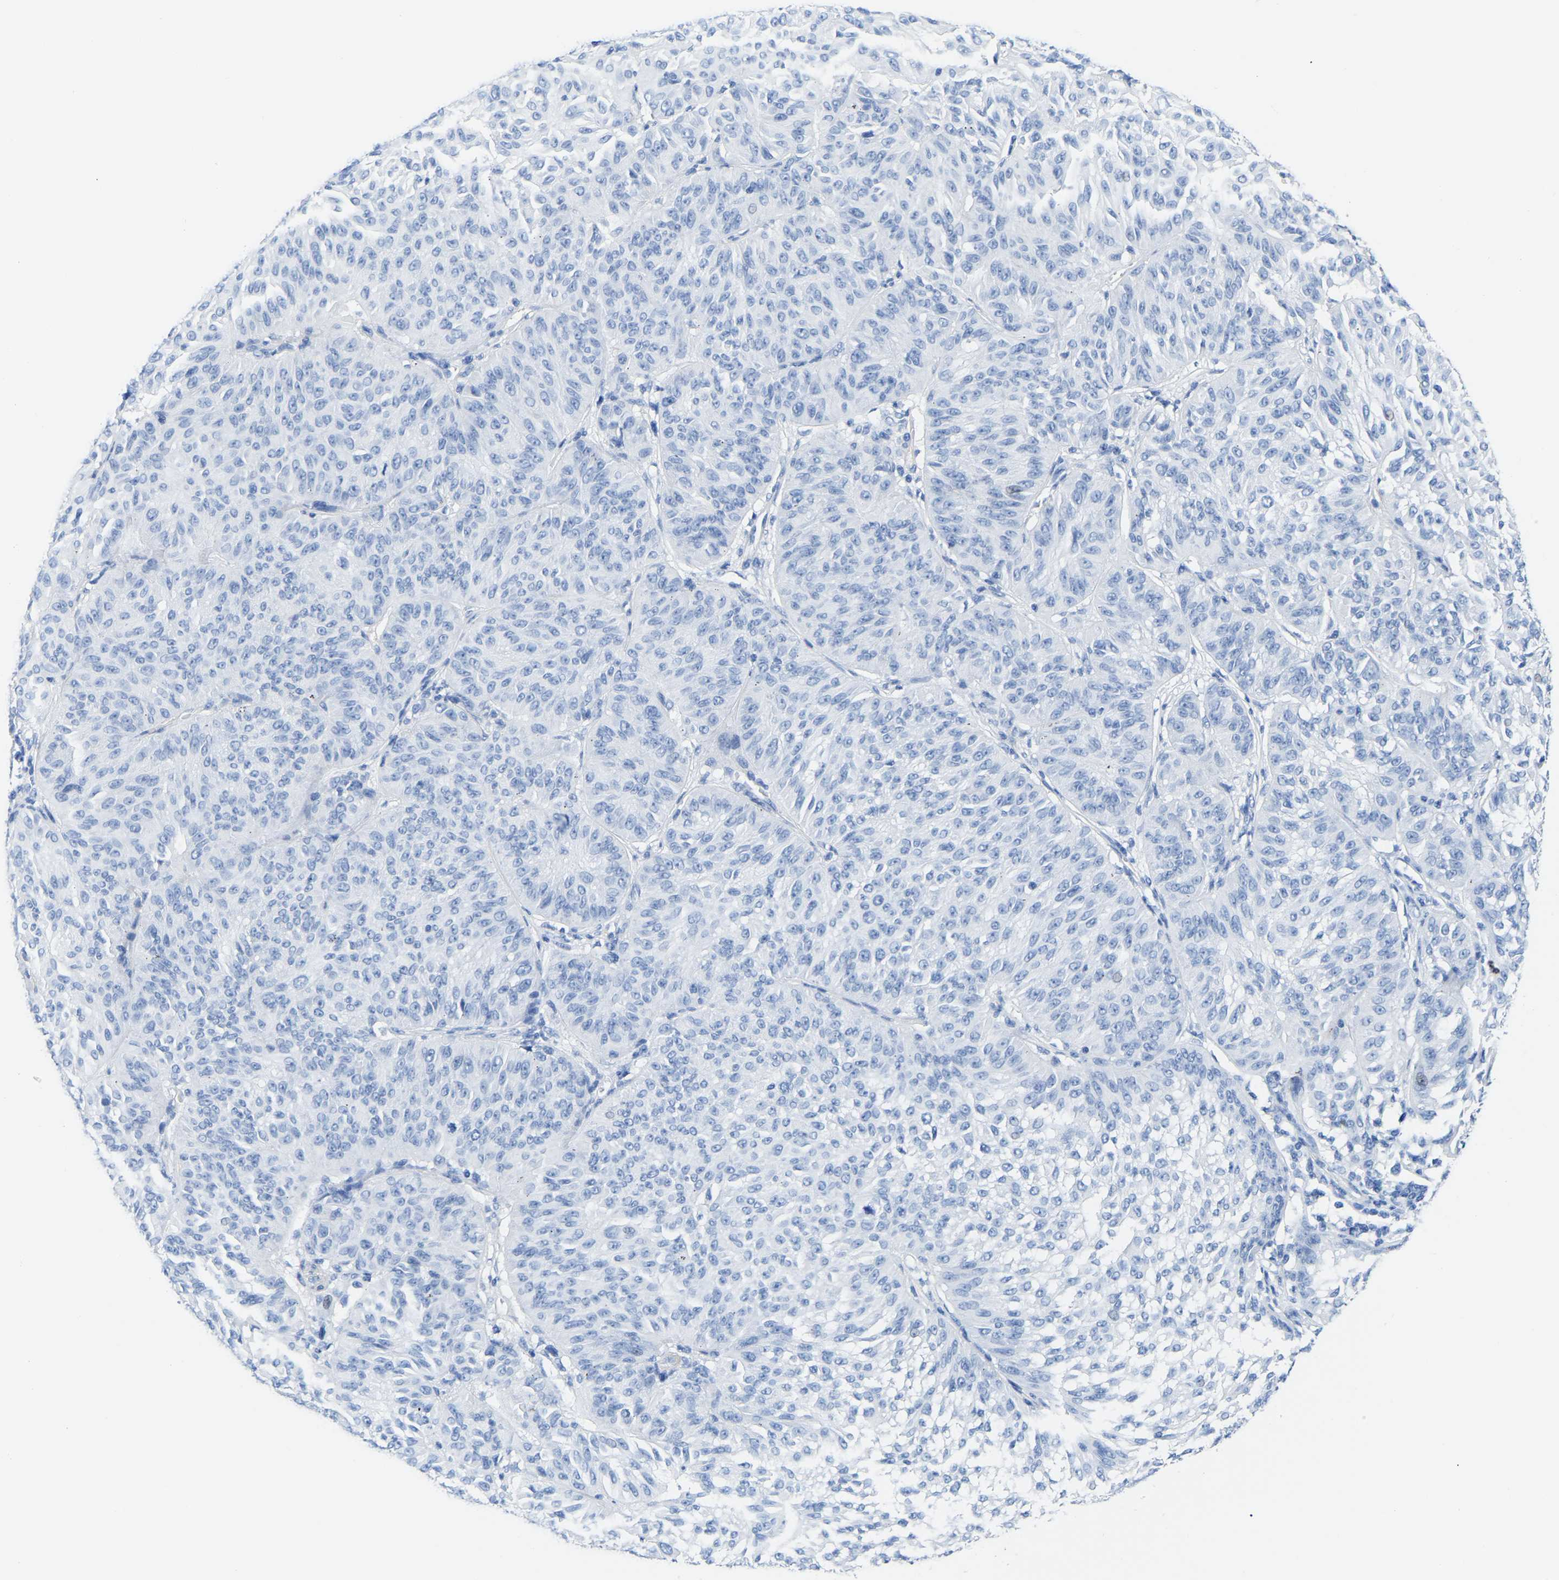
{"staining": {"intensity": "negative", "quantity": "none", "location": "none"}, "tissue": "melanoma", "cell_type": "Tumor cells", "image_type": "cancer", "snomed": [{"axis": "morphology", "description": "Malignant melanoma, NOS"}, {"axis": "topography", "description": "Skin"}], "caption": "Immunohistochemical staining of melanoma demonstrates no significant positivity in tumor cells.", "gene": "UPK3A", "patient": {"sex": "female", "age": 72}}